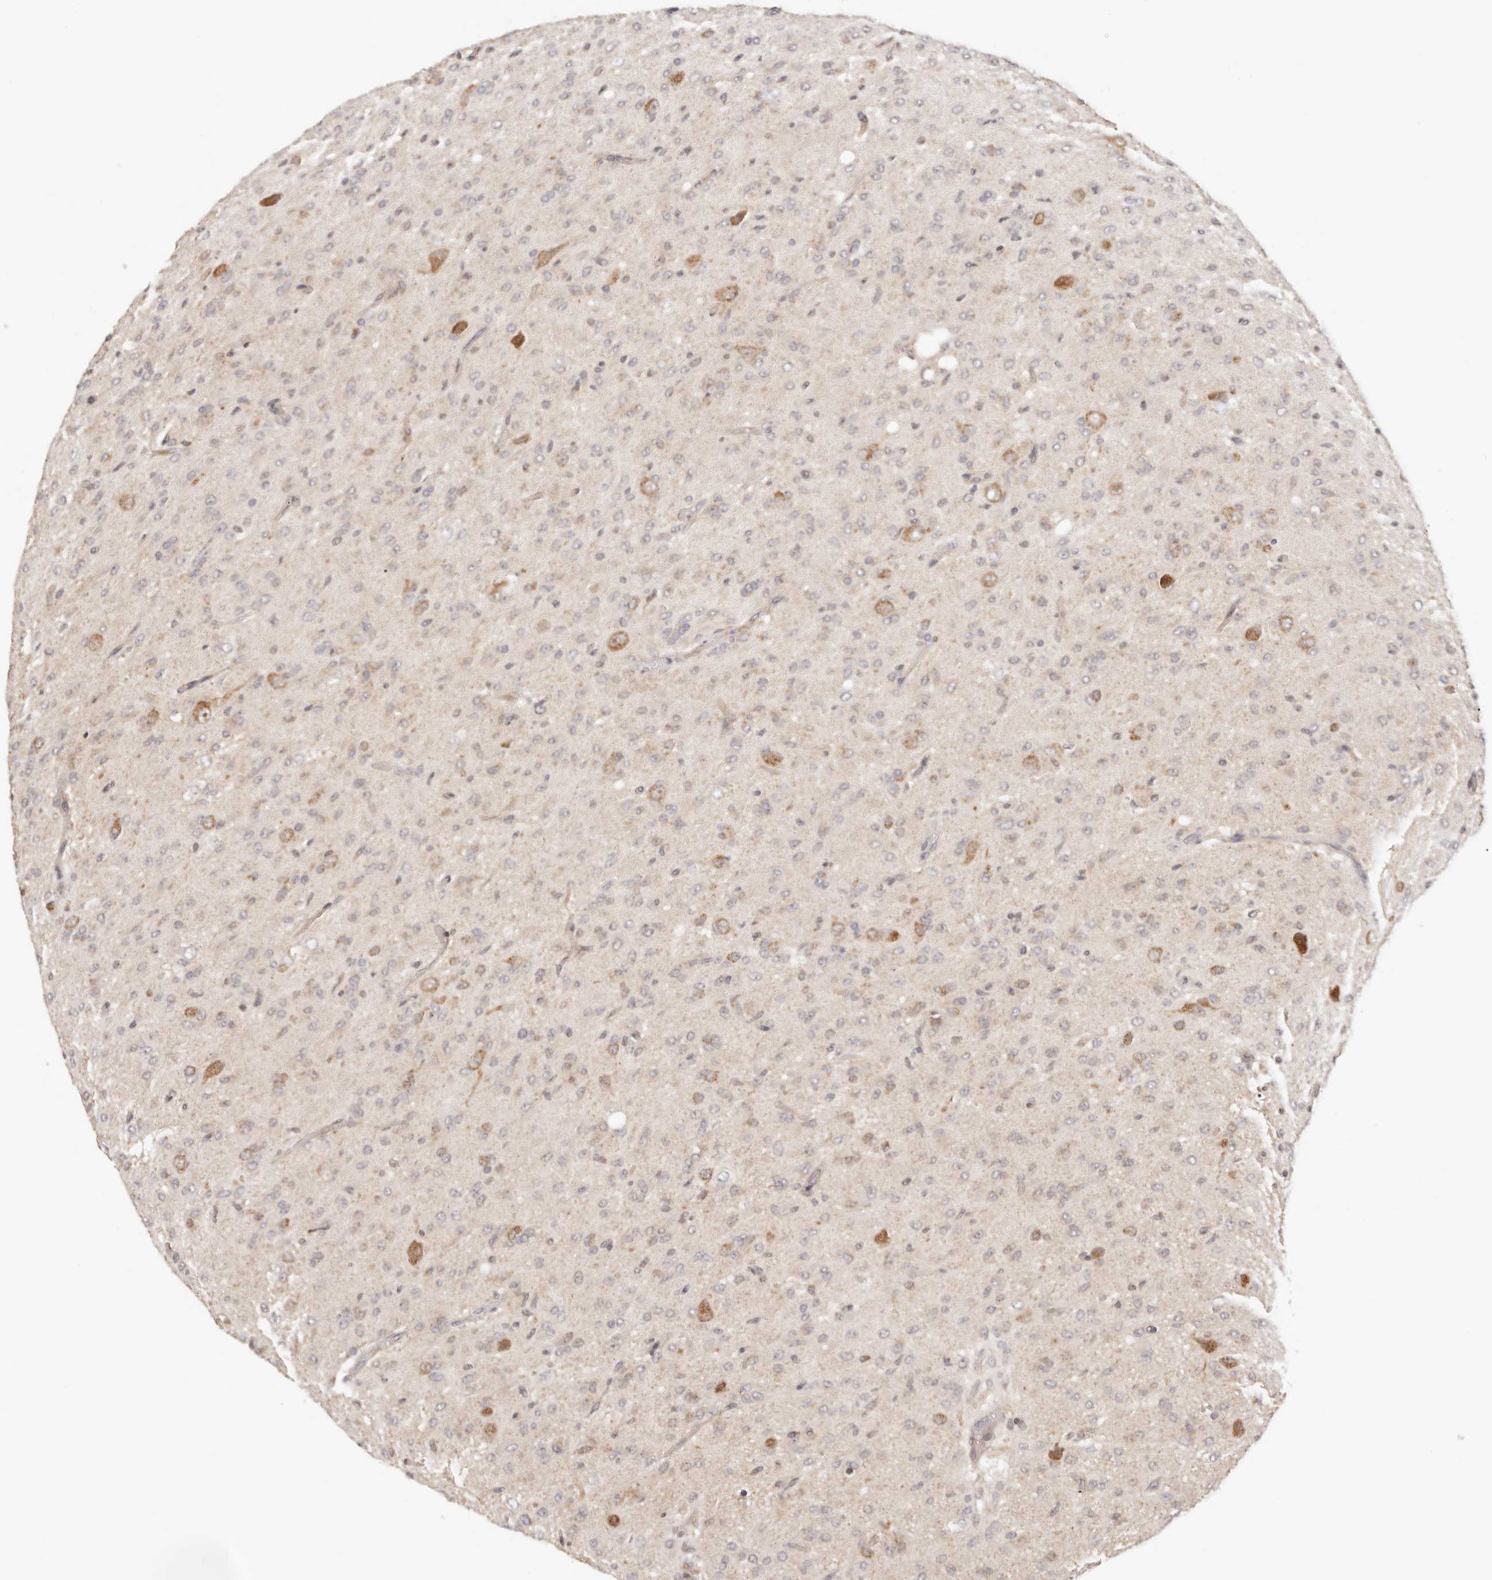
{"staining": {"intensity": "negative", "quantity": "none", "location": "none"}, "tissue": "glioma", "cell_type": "Tumor cells", "image_type": "cancer", "snomed": [{"axis": "morphology", "description": "Glioma, malignant, High grade"}, {"axis": "topography", "description": "Brain"}], "caption": "IHC of human malignant high-grade glioma reveals no staining in tumor cells.", "gene": "KCMF1", "patient": {"sex": "female", "age": 59}}